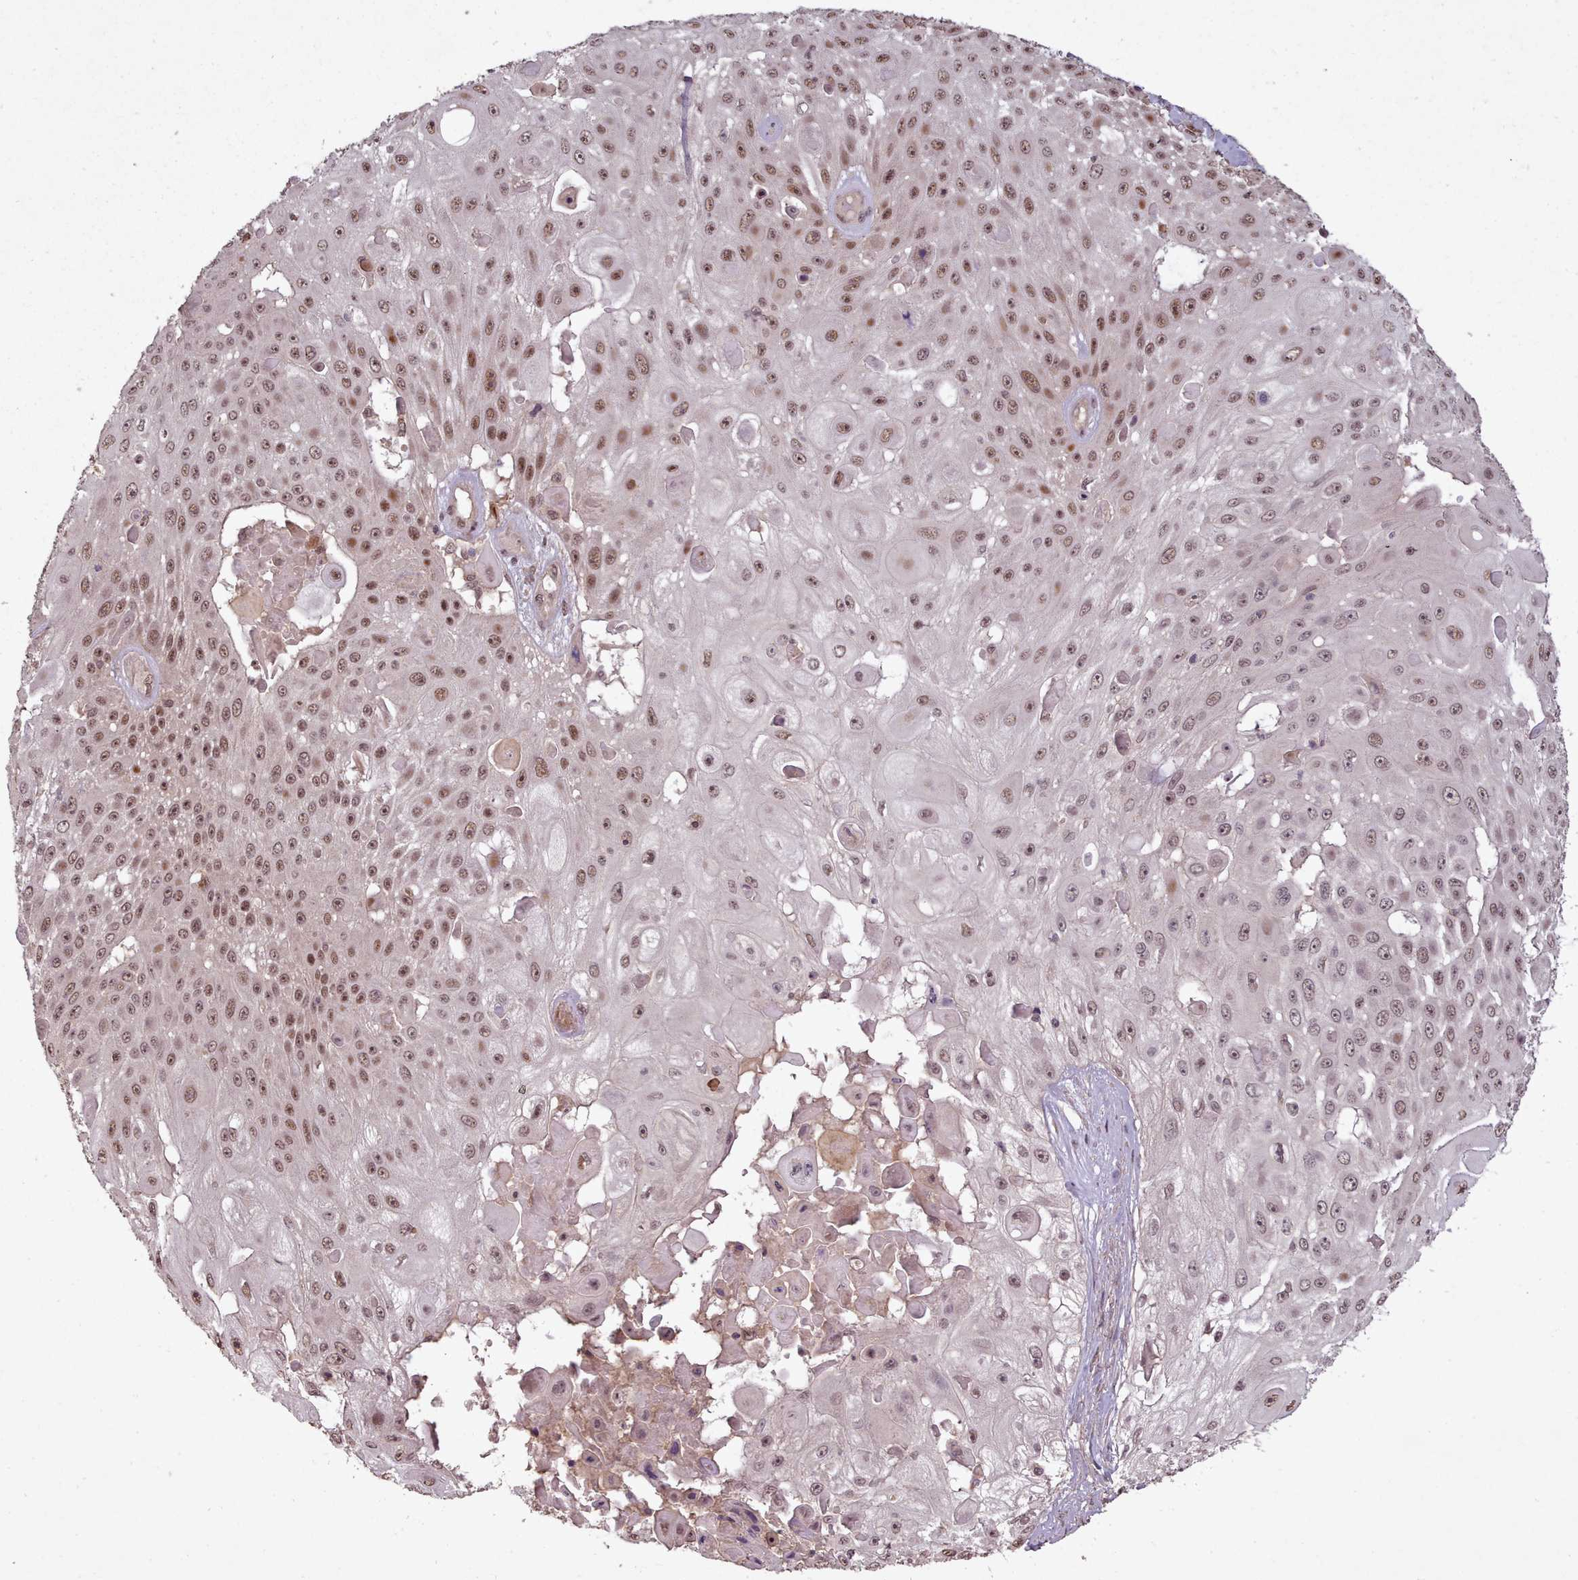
{"staining": {"intensity": "moderate", "quantity": ">75%", "location": "nuclear"}, "tissue": "skin cancer", "cell_type": "Tumor cells", "image_type": "cancer", "snomed": [{"axis": "morphology", "description": "Squamous cell carcinoma, NOS"}, {"axis": "topography", "description": "Skin"}], "caption": "Brown immunohistochemical staining in human skin cancer (squamous cell carcinoma) reveals moderate nuclear positivity in approximately >75% of tumor cells.", "gene": "CDC6", "patient": {"sex": "female", "age": 86}}